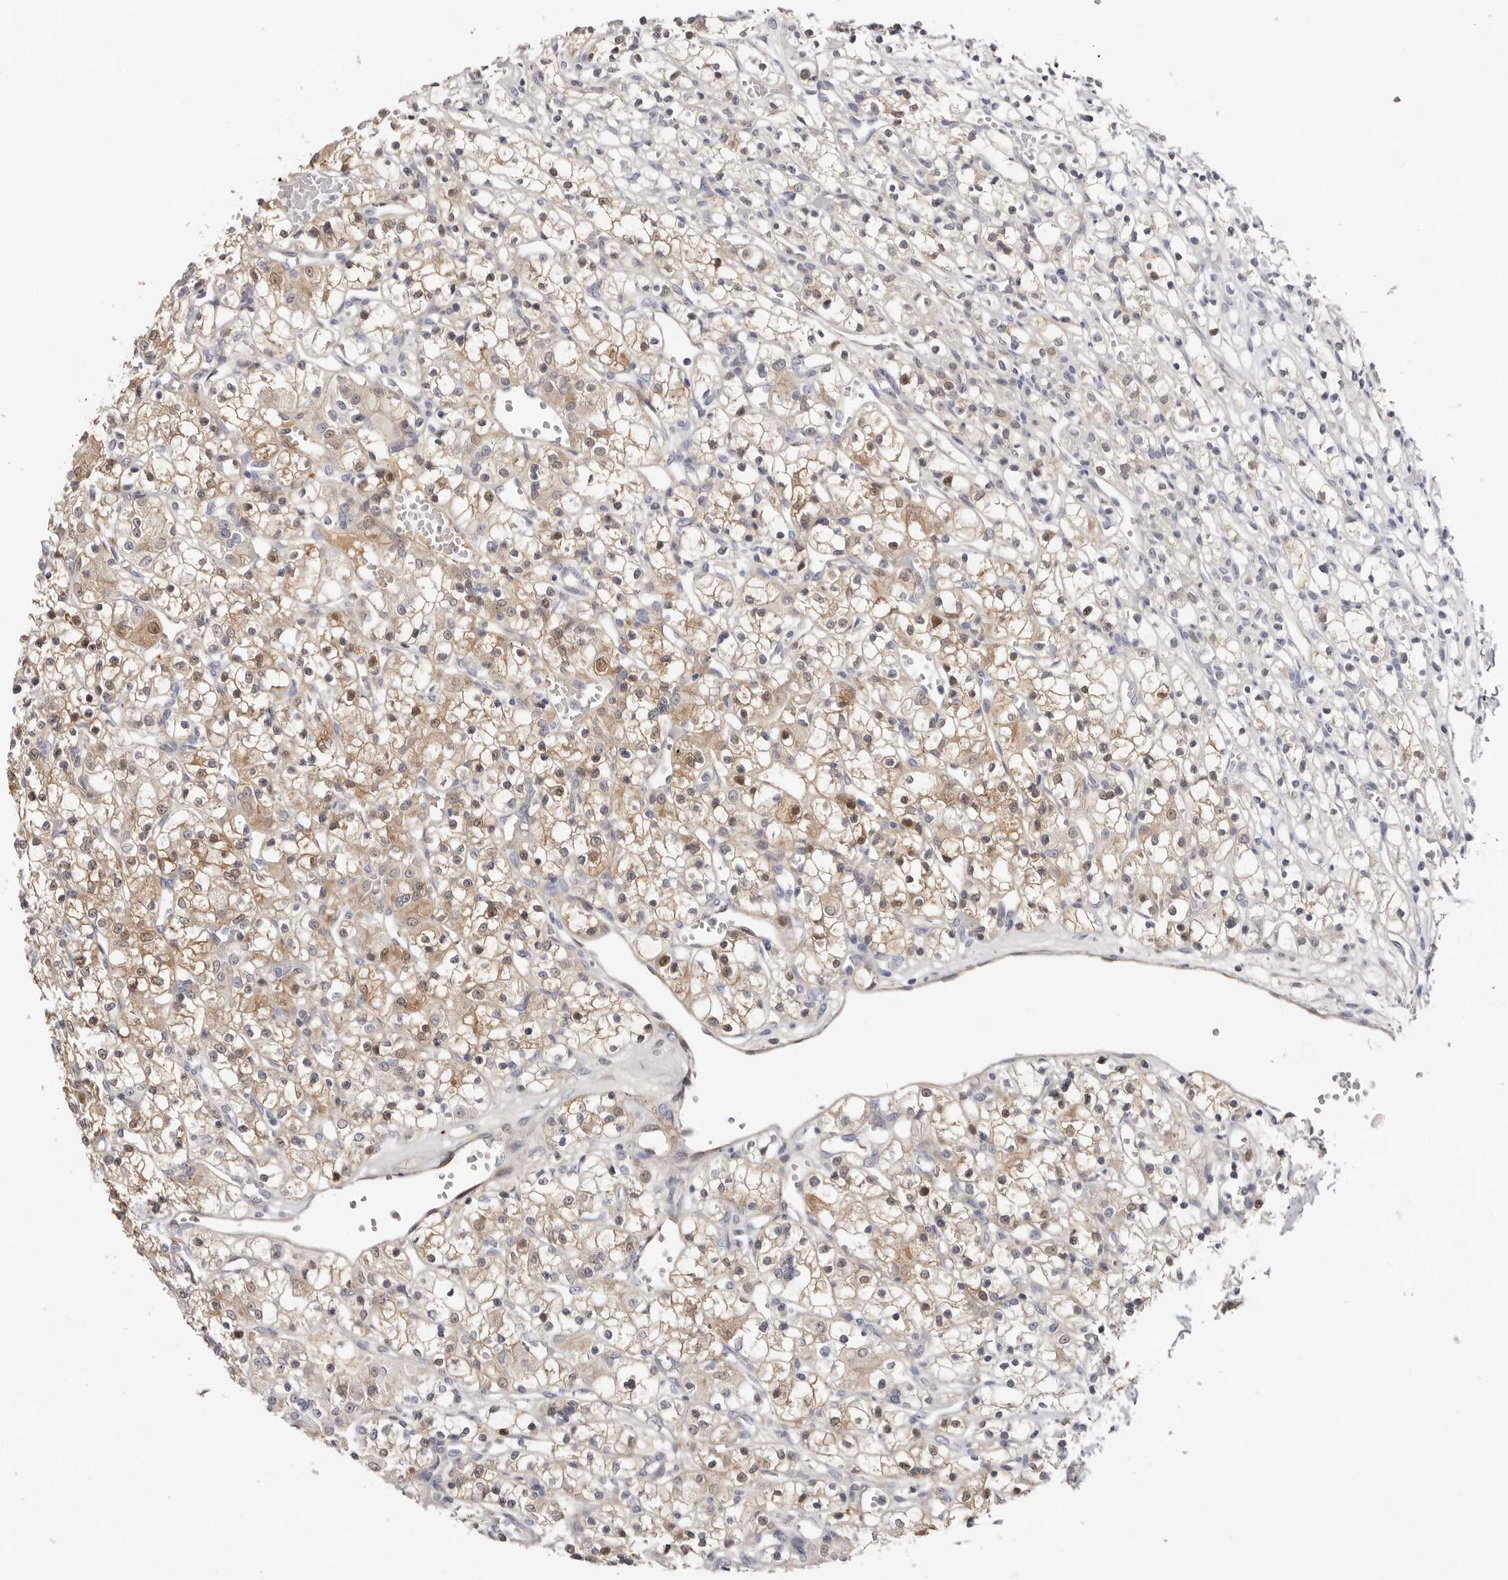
{"staining": {"intensity": "weak", "quantity": ">75%", "location": "cytoplasmic/membranous"}, "tissue": "renal cancer", "cell_type": "Tumor cells", "image_type": "cancer", "snomed": [{"axis": "morphology", "description": "Adenocarcinoma, NOS"}, {"axis": "topography", "description": "Kidney"}], "caption": "Renal adenocarcinoma tissue demonstrates weak cytoplasmic/membranous staining in about >75% of tumor cells, visualized by immunohistochemistry.", "gene": "PKDCC", "patient": {"sex": "female", "age": 59}}